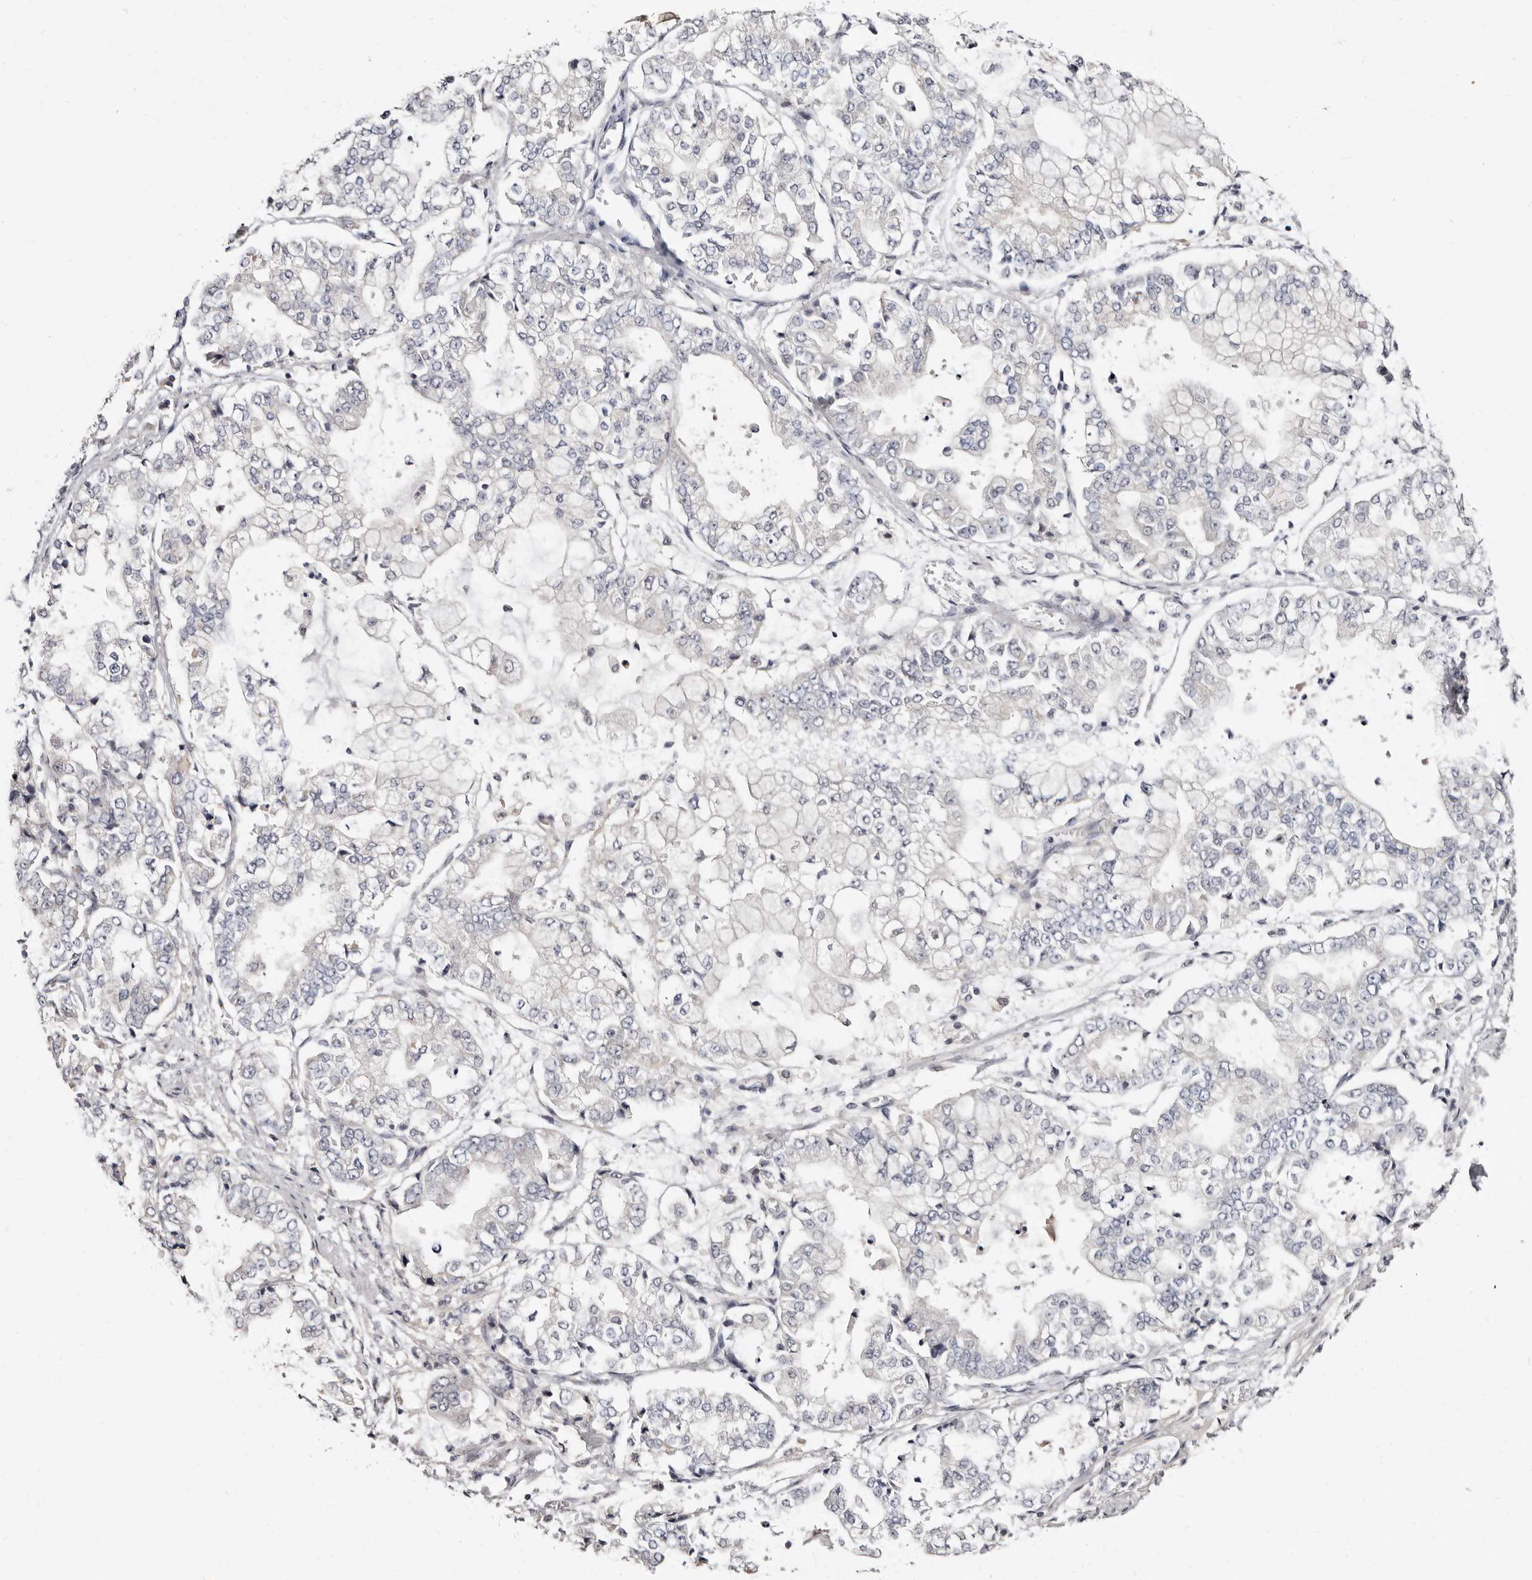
{"staining": {"intensity": "negative", "quantity": "none", "location": "none"}, "tissue": "stomach cancer", "cell_type": "Tumor cells", "image_type": "cancer", "snomed": [{"axis": "morphology", "description": "Adenocarcinoma, NOS"}, {"axis": "topography", "description": "Stomach"}], "caption": "Tumor cells show no significant staining in adenocarcinoma (stomach). (Brightfield microscopy of DAB IHC at high magnification).", "gene": "KLHL4", "patient": {"sex": "male", "age": 76}}